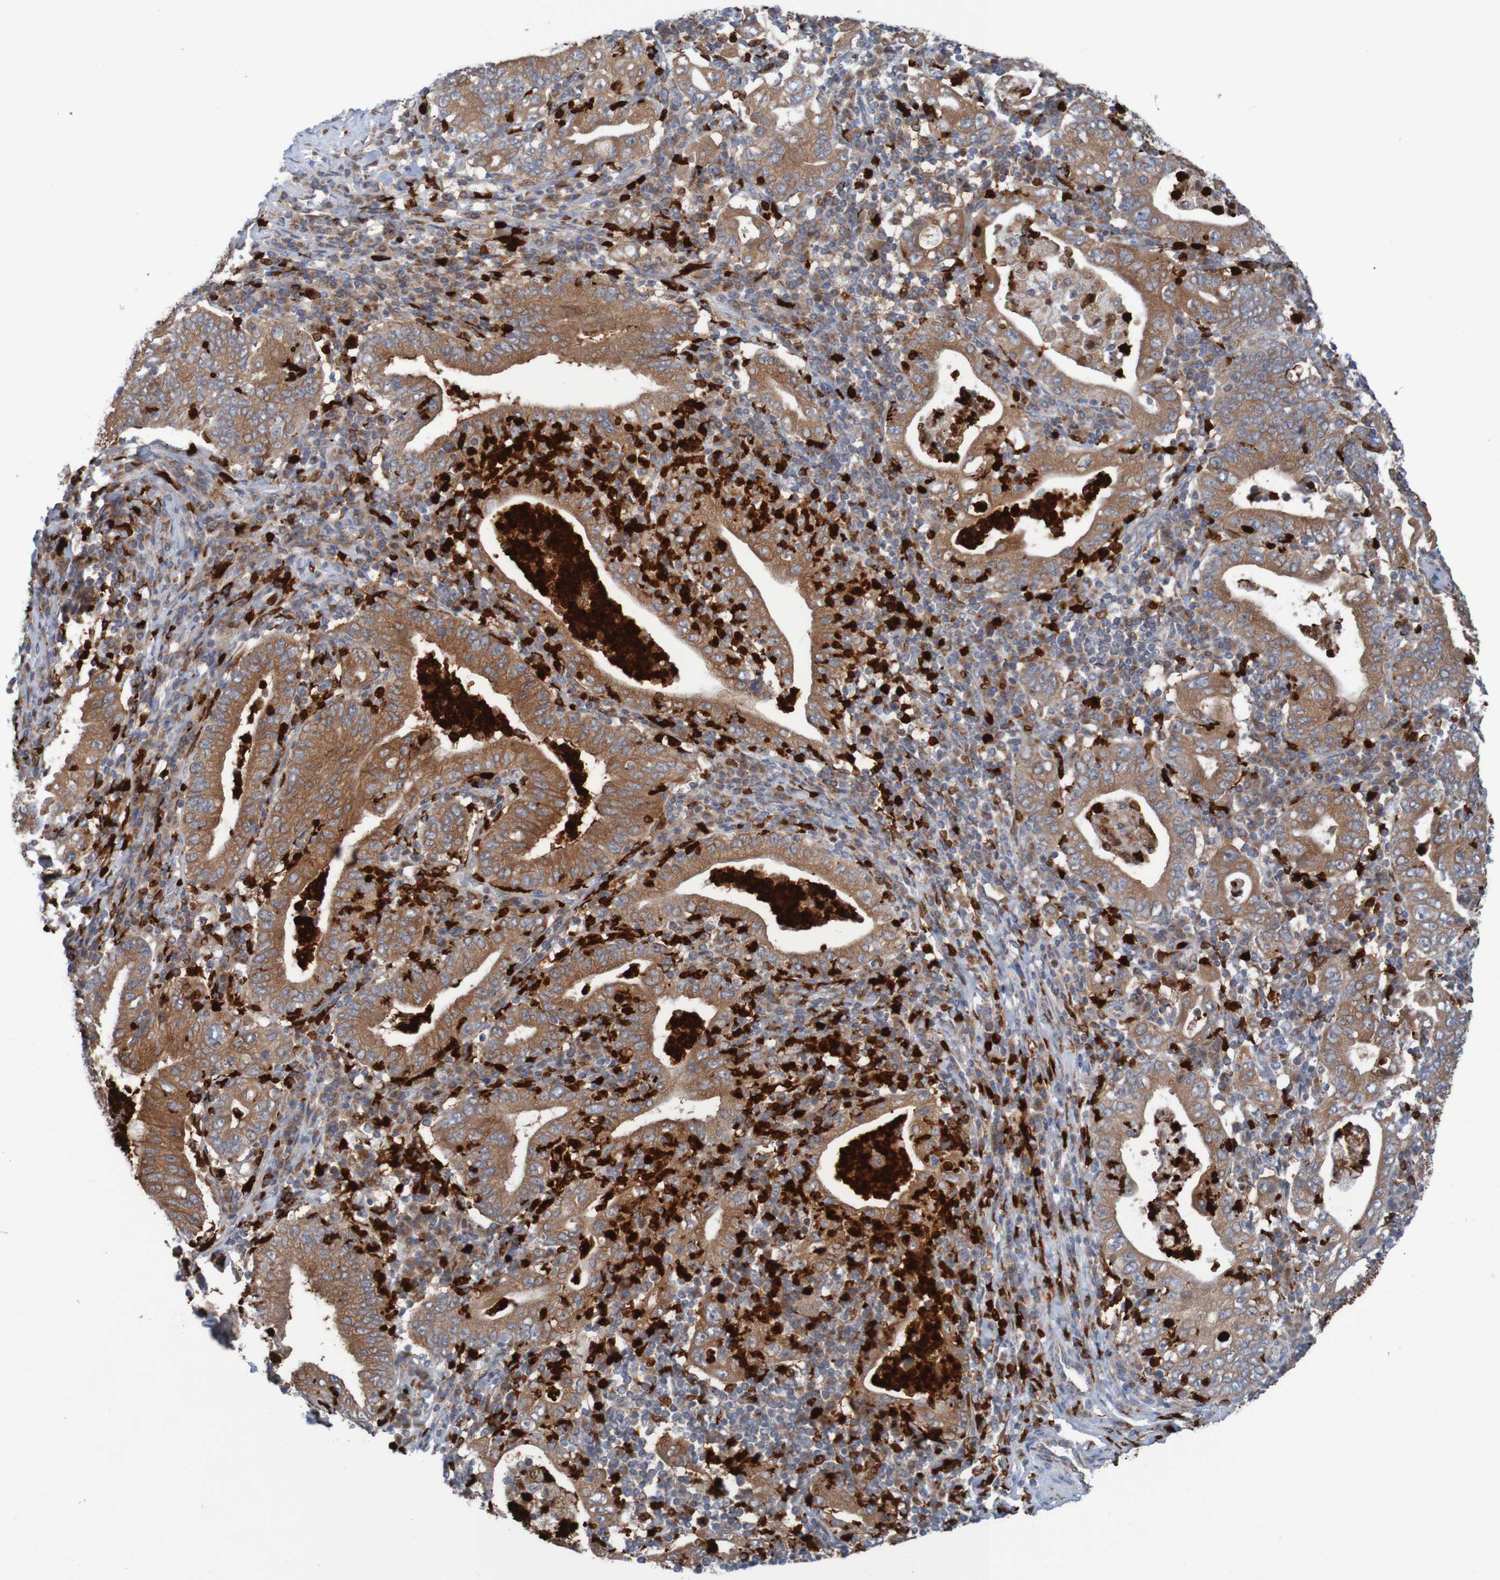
{"staining": {"intensity": "moderate", "quantity": ">75%", "location": "cytoplasmic/membranous"}, "tissue": "stomach cancer", "cell_type": "Tumor cells", "image_type": "cancer", "snomed": [{"axis": "morphology", "description": "Normal tissue, NOS"}, {"axis": "morphology", "description": "Adenocarcinoma, NOS"}, {"axis": "topography", "description": "Esophagus"}, {"axis": "topography", "description": "Stomach, upper"}, {"axis": "topography", "description": "Peripheral nerve tissue"}], "caption": "A micrograph showing moderate cytoplasmic/membranous expression in approximately >75% of tumor cells in stomach adenocarcinoma, as visualized by brown immunohistochemical staining.", "gene": "PARP4", "patient": {"sex": "male", "age": 62}}